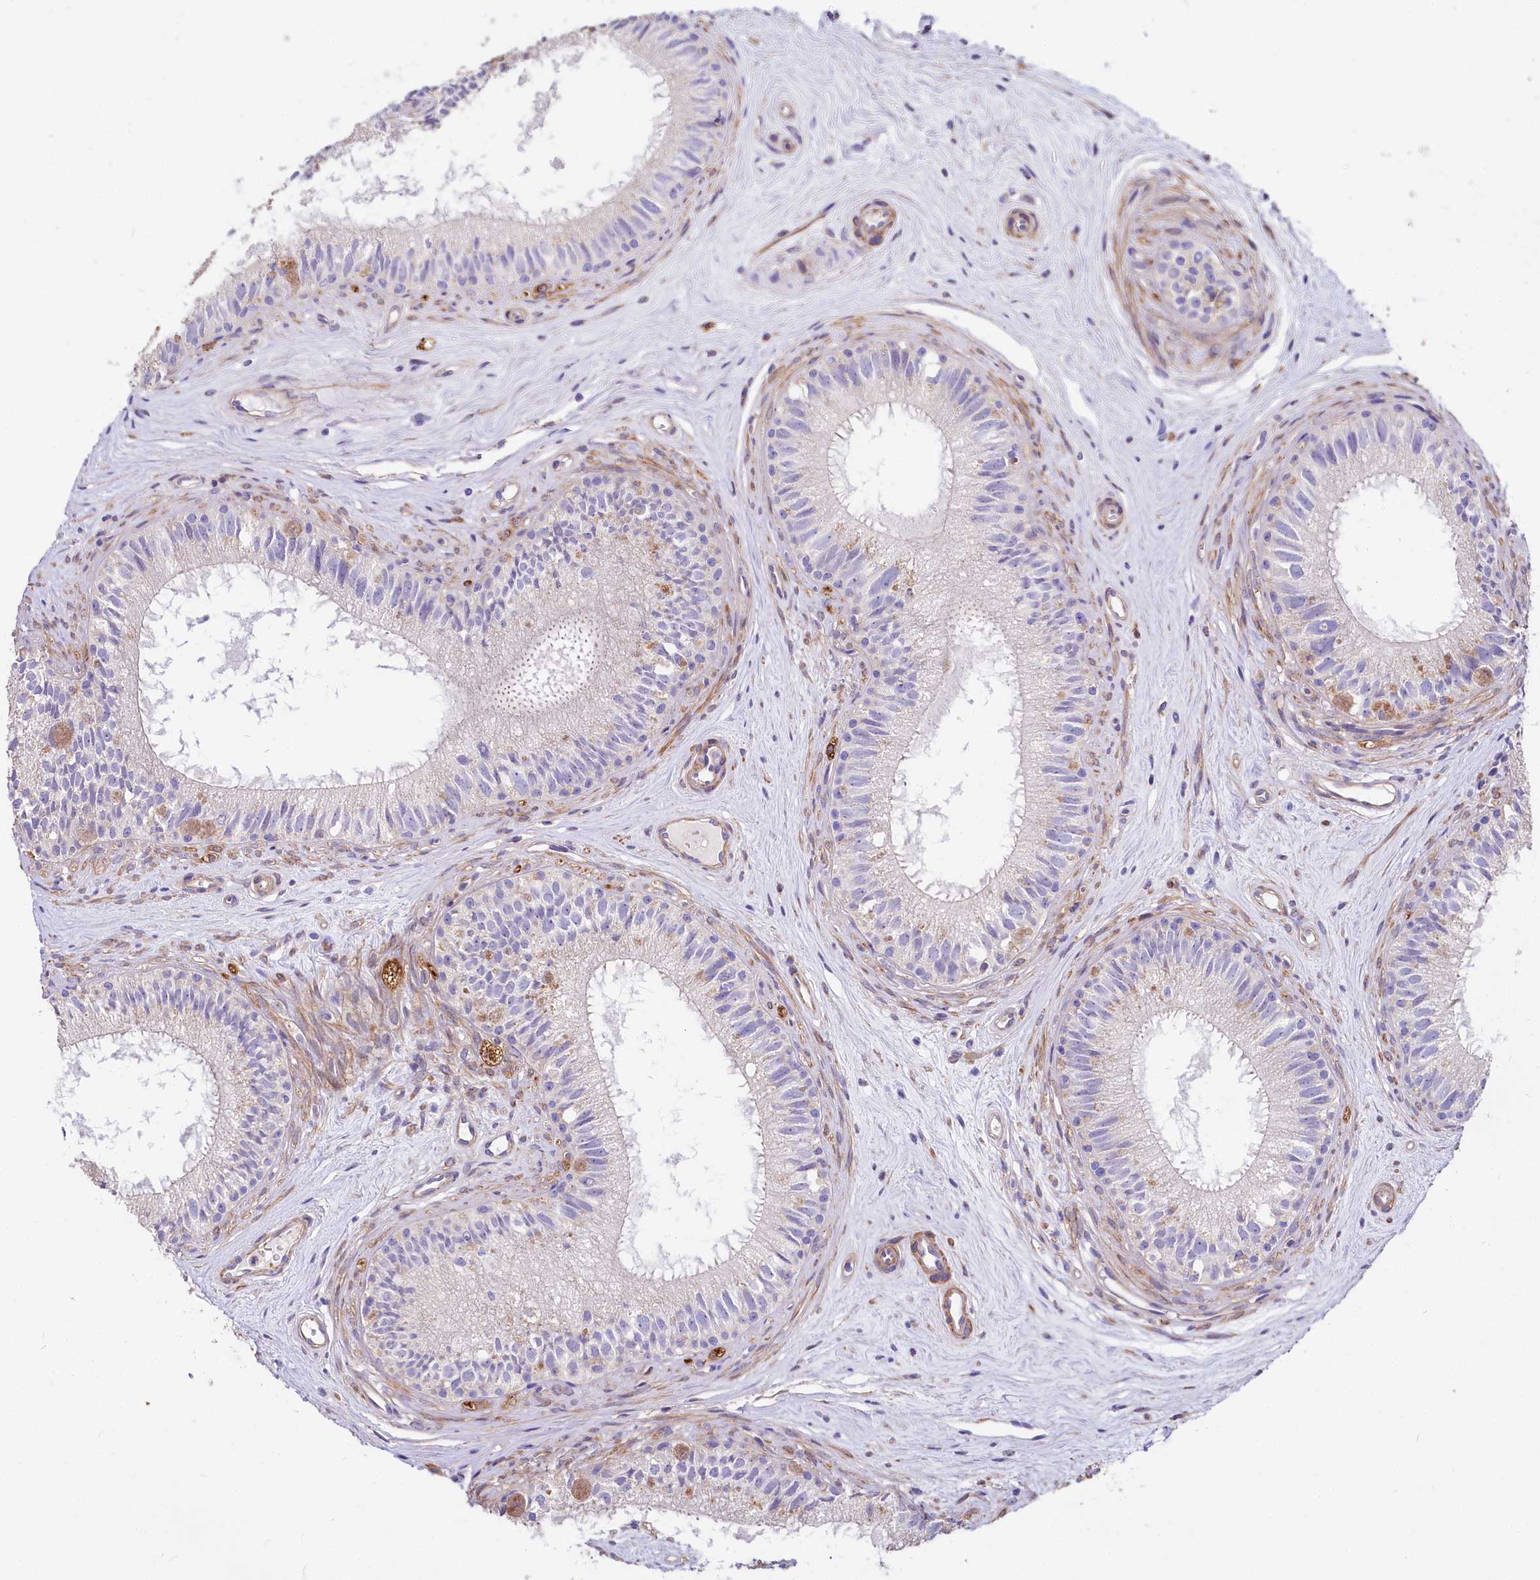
{"staining": {"intensity": "negative", "quantity": "none", "location": "none"}, "tissue": "epididymis", "cell_type": "Glandular cells", "image_type": "normal", "snomed": [{"axis": "morphology", "description": "Normal tissue, NOS"}, {"axis": "topography", "description": "Epididymis"}], "caption": "Human epididymis stained for a protein using immunohistochemistry shows no positivity in glandular cells.", "gene": "FCHSD2", "patient": {"sex": "male", "age": 71}}